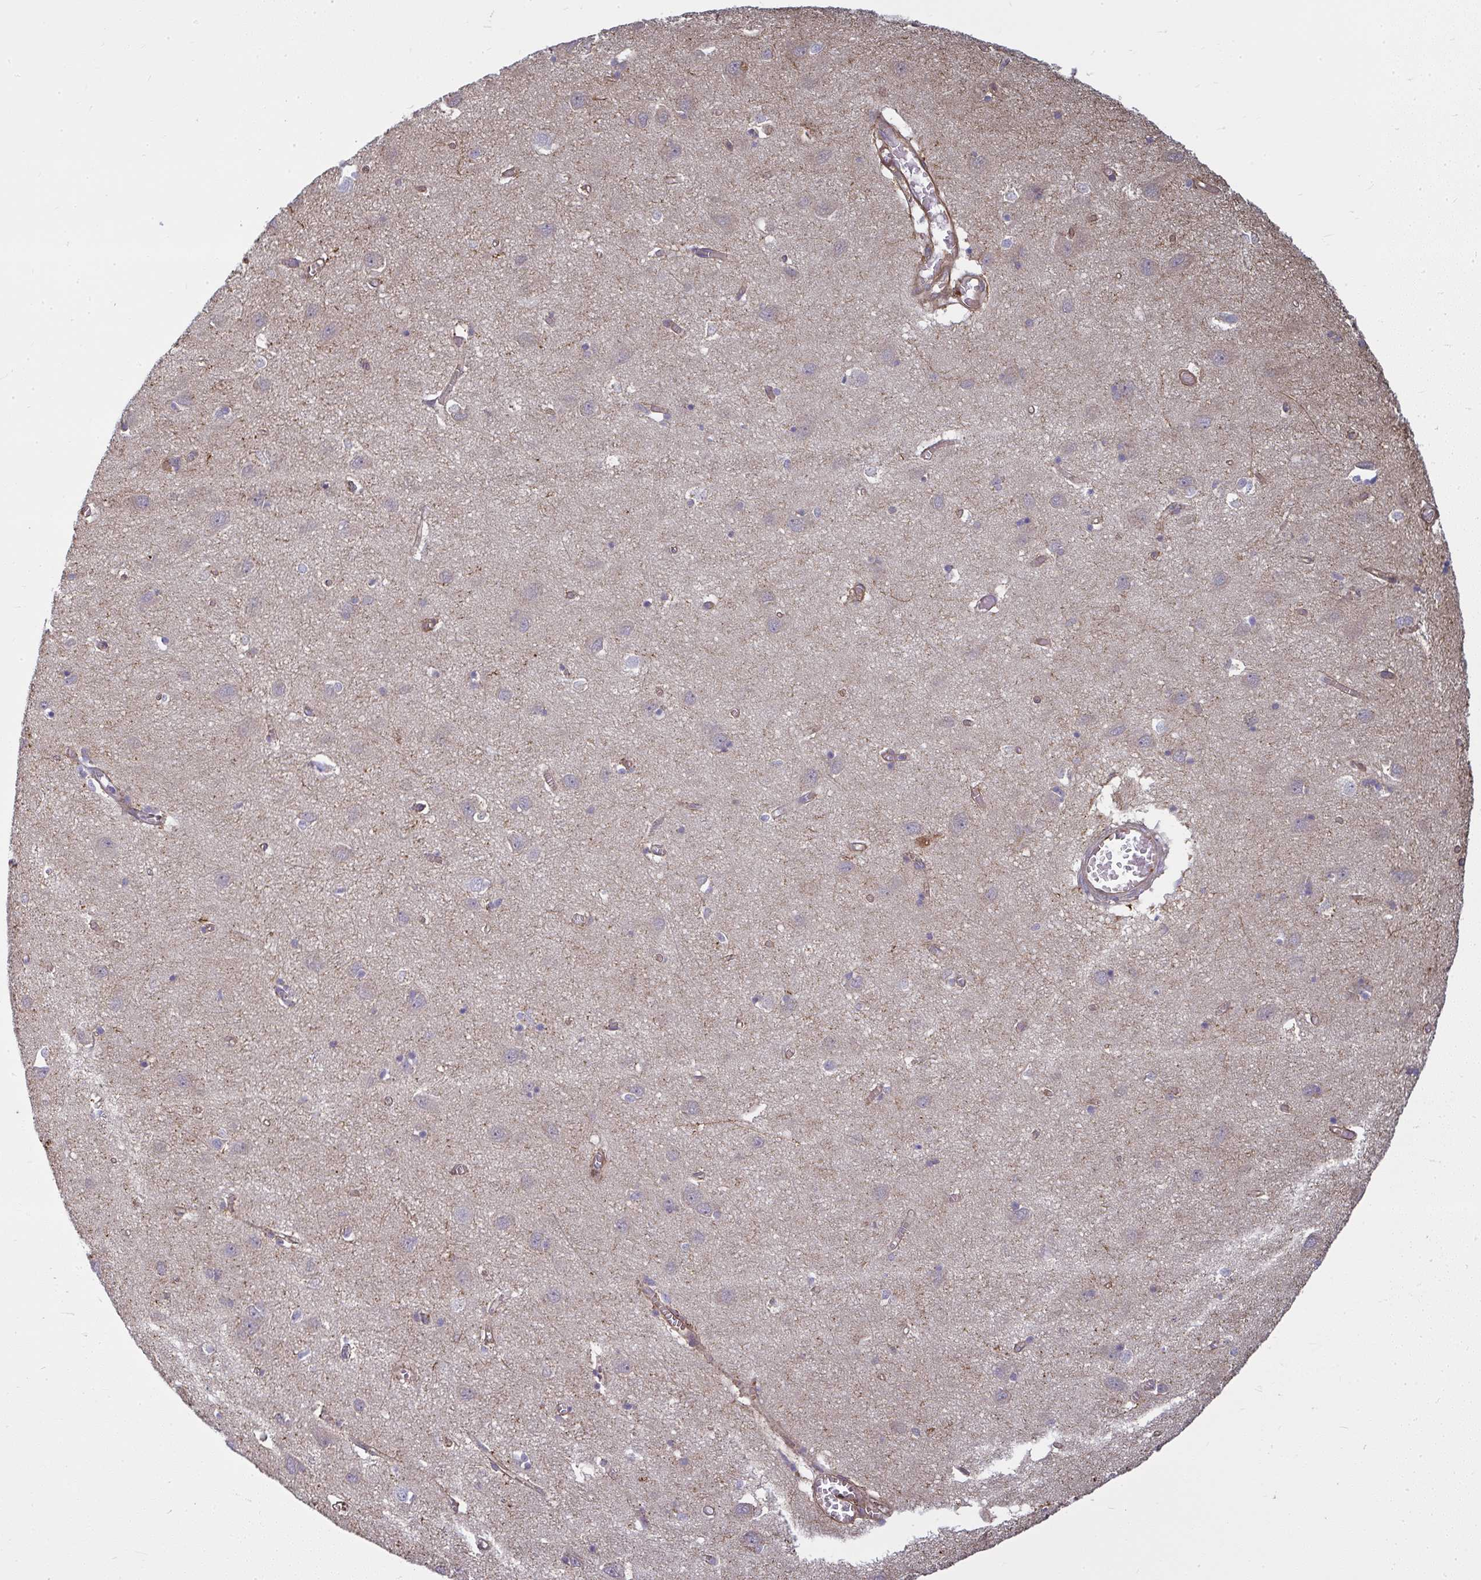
{"staining": {"intensity": "moderate", "quantity": ">75%", "location": "cytoplasmic/membranous"}, "tissue": "cerebral cortex", "cell_type": "Endothelial cells", "image_type": "normal", "snomed": [{"axis": "morphology", "description": "Normal tissue, NOS"}, {"axis": "topography", "description": "Cerebral cortex"}], "caption": "Human cerebral cortex stained with a brown dye shows moderate cytoplasmic/membranous positive positivity in approximately >75% of endothelial cells.", "gene": "IFIT3", "patient": {"sex": "male", "age": 70}}